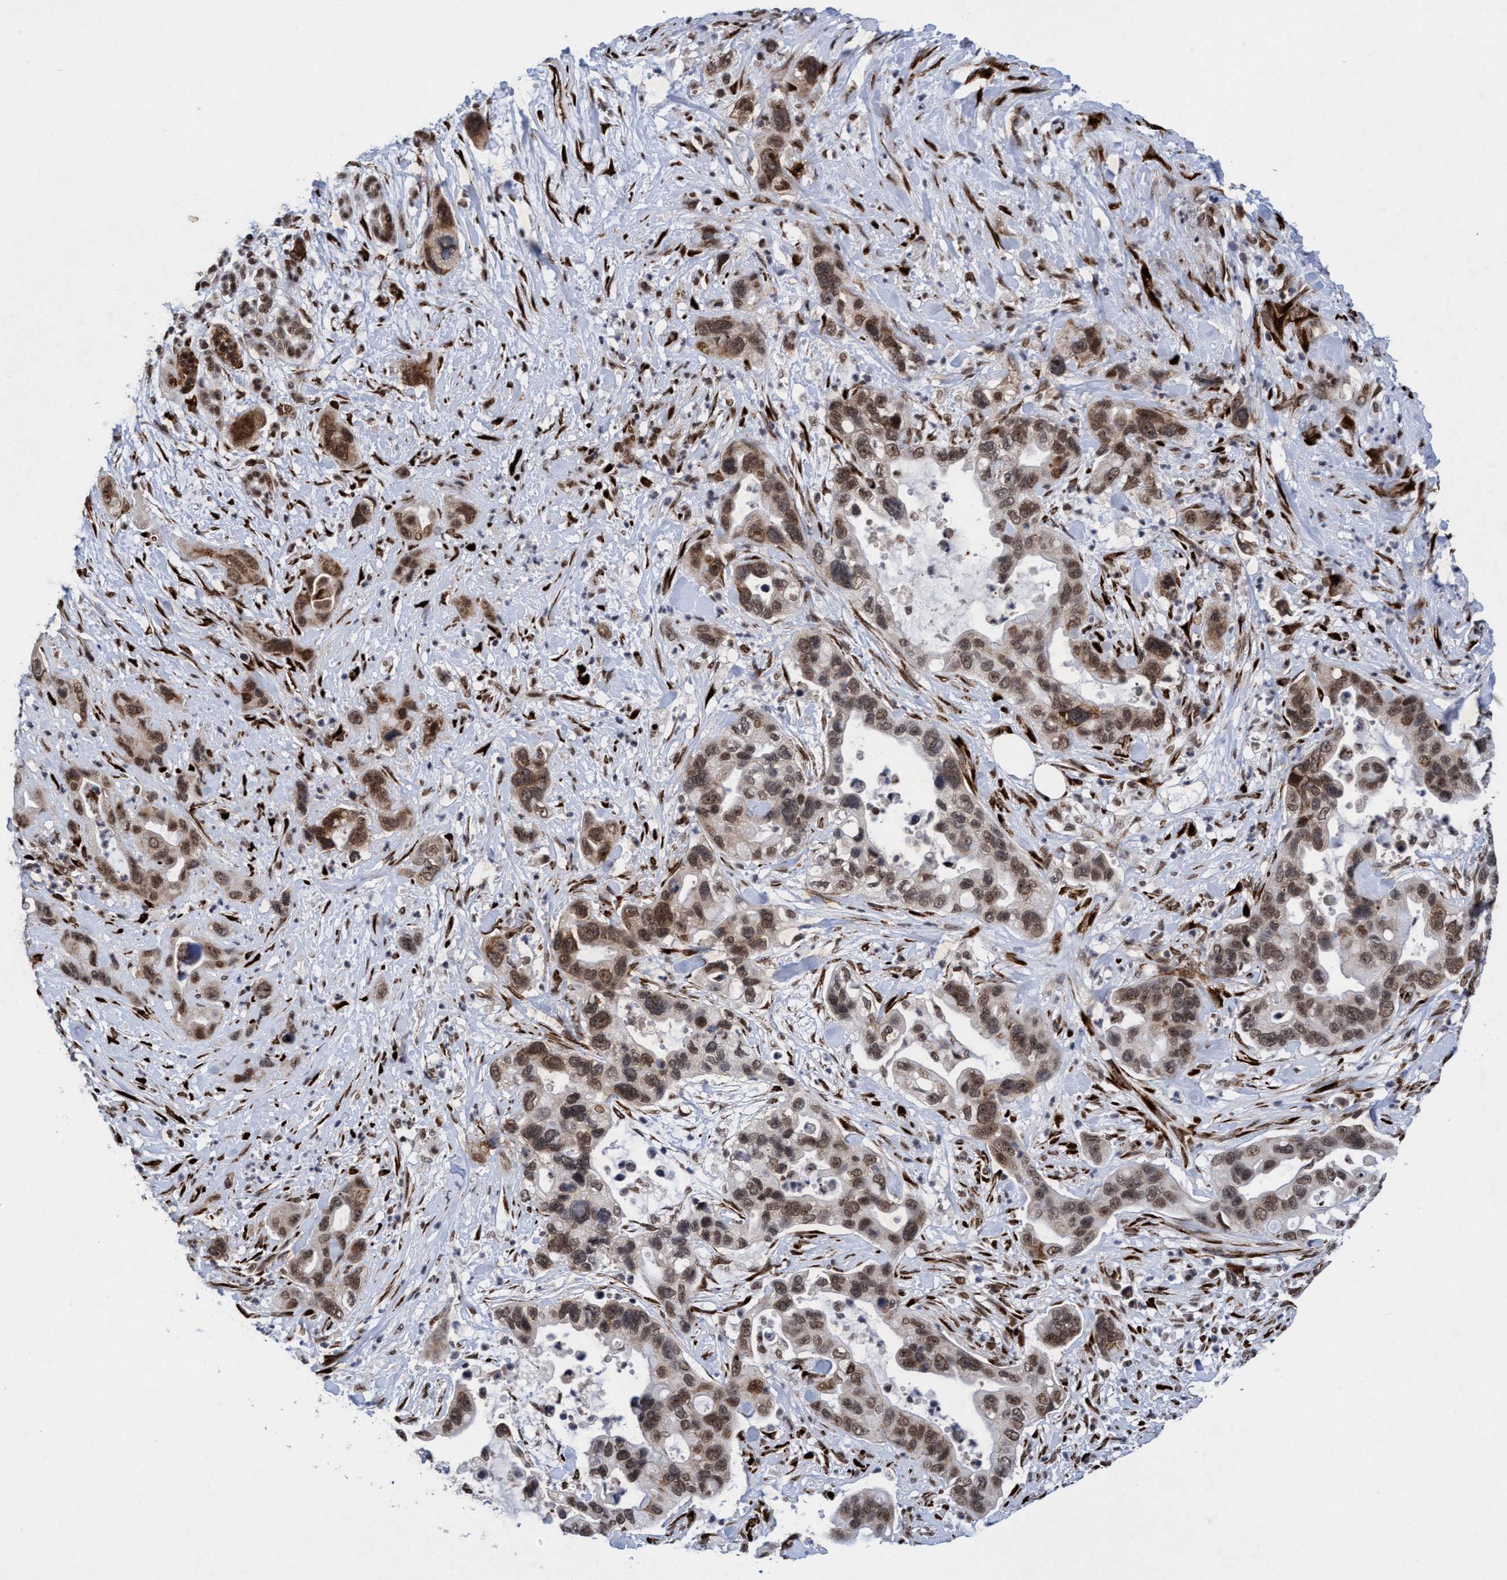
{"staining": {"intensity": "moderate", "quantity": ">75%", "location": "nuclear"}, "tissue": "pancreatic cancer", "cell_type": "Tumor cells", "image_type": "cancer", "snomed": [{"axis": "morphology", "description": "Adenocarcinoma, NOS"}, {"axis": "topography", "description": "Pancreas"}], "caption": "High-magnification brightfield microscopy of pancreatic adenocarcinoma stained with DAB (brown) and counterstained with hematoxylin (blue). tumor cells exhibit moderate nuclear staining is present in approximately>75% of cells.", "gene": "GLT6D1", "patient": {"sex": "female", "age": 70}}